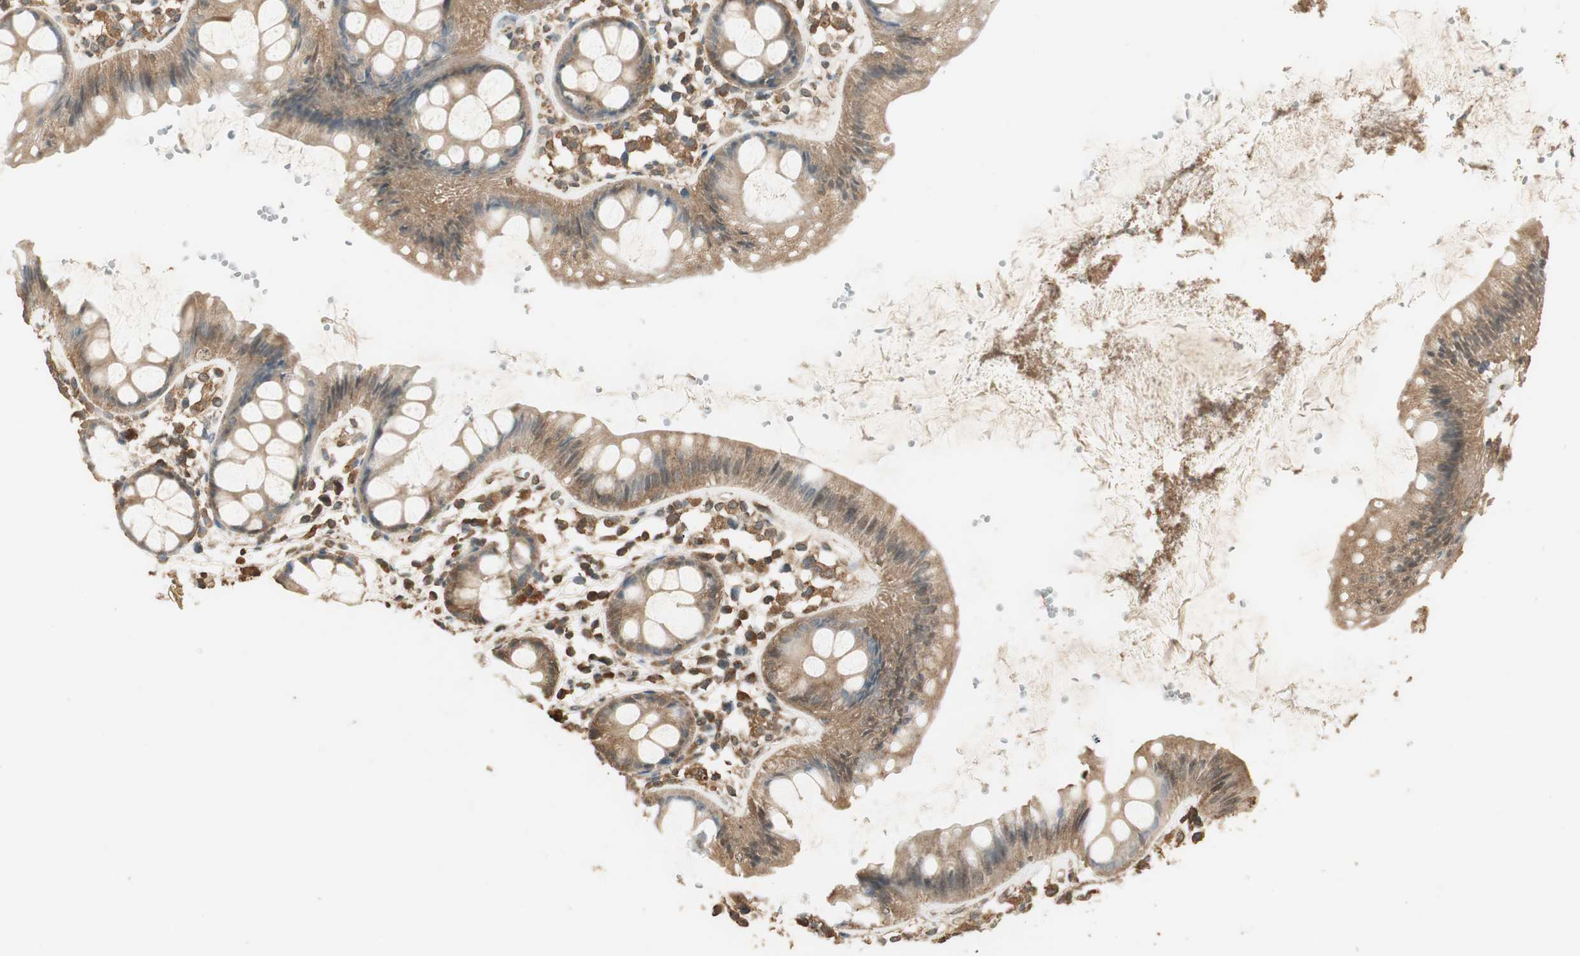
{"staining": {"intensity": "moderate", "quantity": ">75%", "location": "cytoplasmic/membranous"}, "tissue": "rectum", "cell_type": "Glandular cells", "image_type": "normal", "snomed": [{"axis": "morphology", "description": "Normal tissue, NOS"}, {"axis": "topography", "description": "Rectum"}], "caption": "A medium amount of moderate cytoplasmic/membranous positivity is present in about >75% of glandular cells in benign rectum.", "gene": "USP2", "patient": {"sex": "female", "age": 66}}